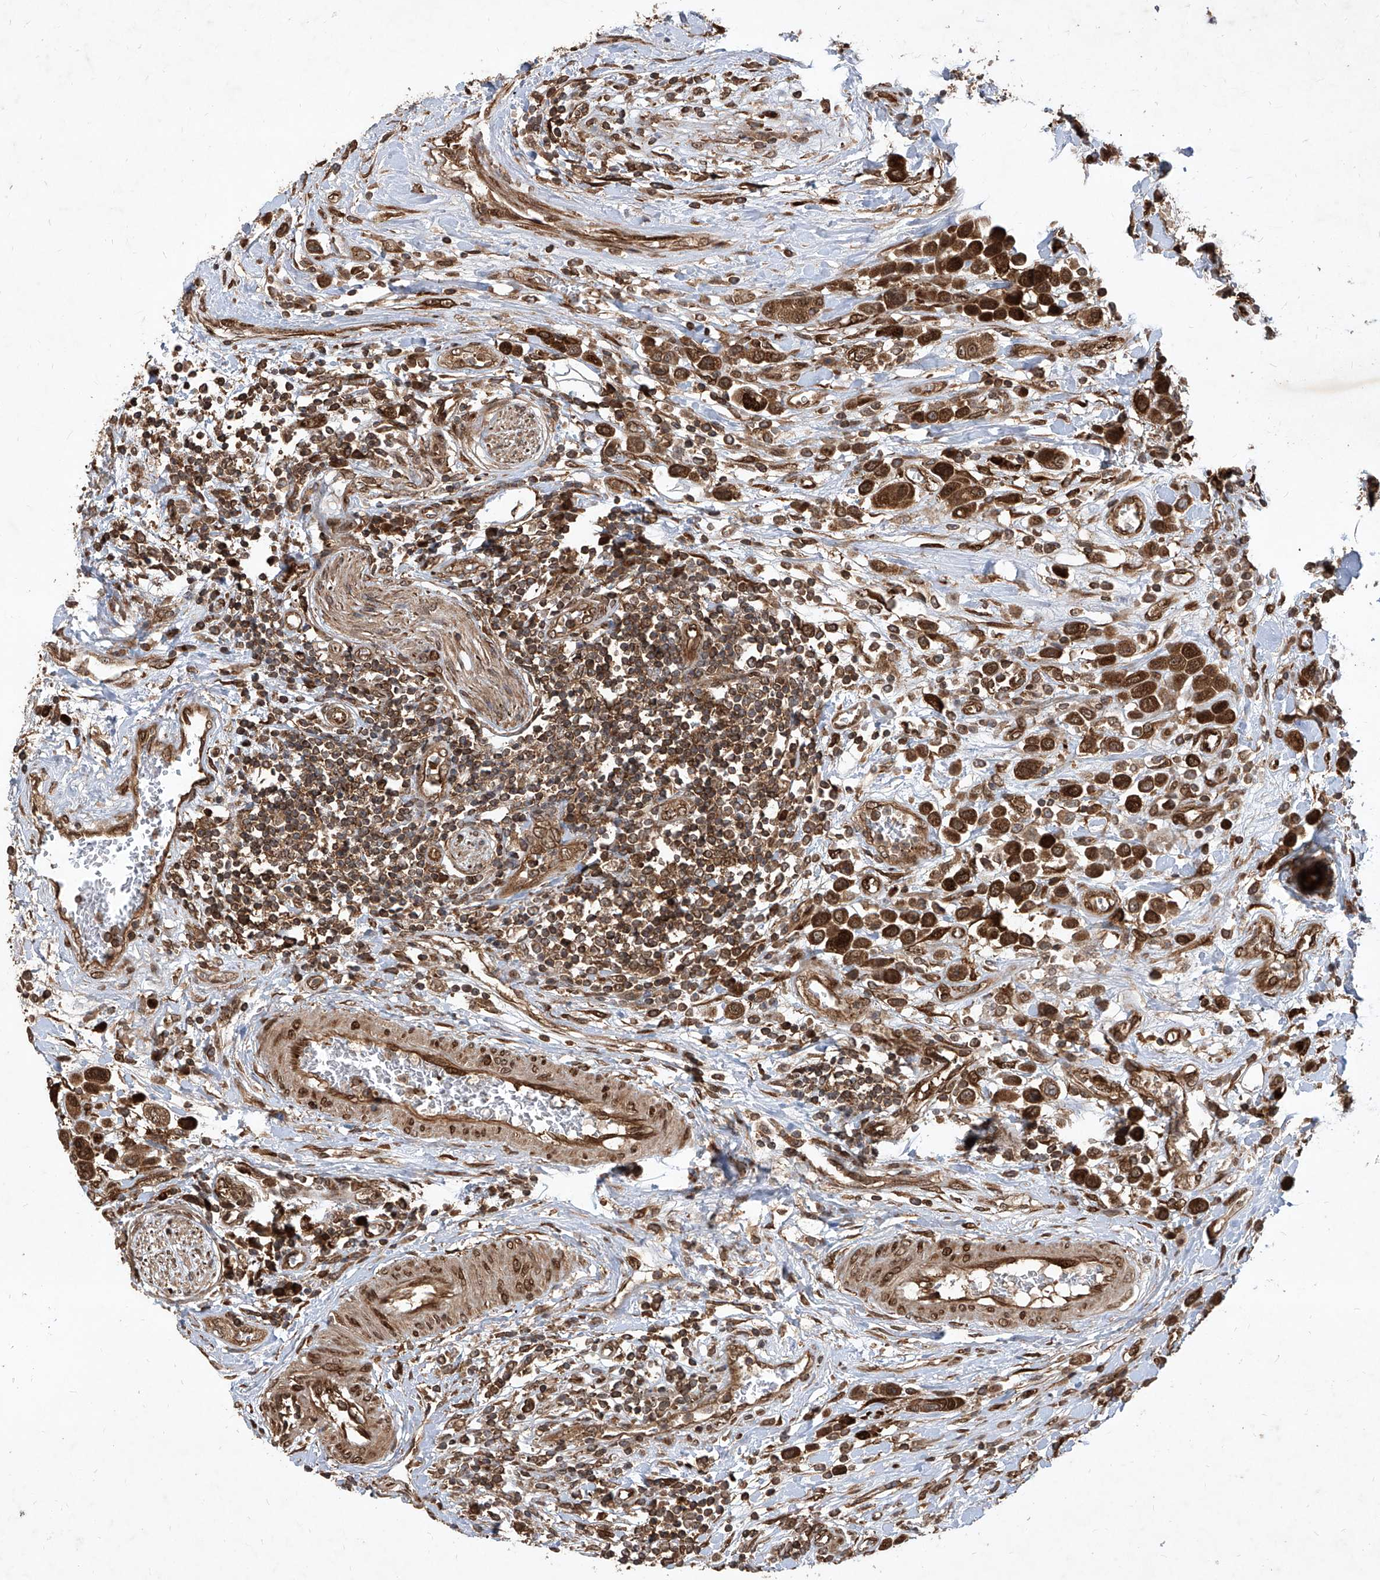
{"staining": {"intensity": "strong", "quantity": ">75%", "location": "cytoplasmic/membranous,nuclear"}, "tissue": "urothelial cancer", "cell_type": "Tumor cells", "image_type": "cancer", "snomed": [{"axis": "morphology", "description": "Urothelial carcinoma, High grade"}, {"axis": "topography", "description": "Urinary bladder"}], "caption": "Tumor cells demonstrate high levels of strong cytoplasmic/membranous and nuclear staining in about >75% of cells in human high-grade urothelial carcinoma. Using DAB (brown) and hematoxylin (blue) stains, captured at high magnification using brightfield microscopy.", "gene": "MAGED2", "patient": {"sex": "male", "age": 50}}